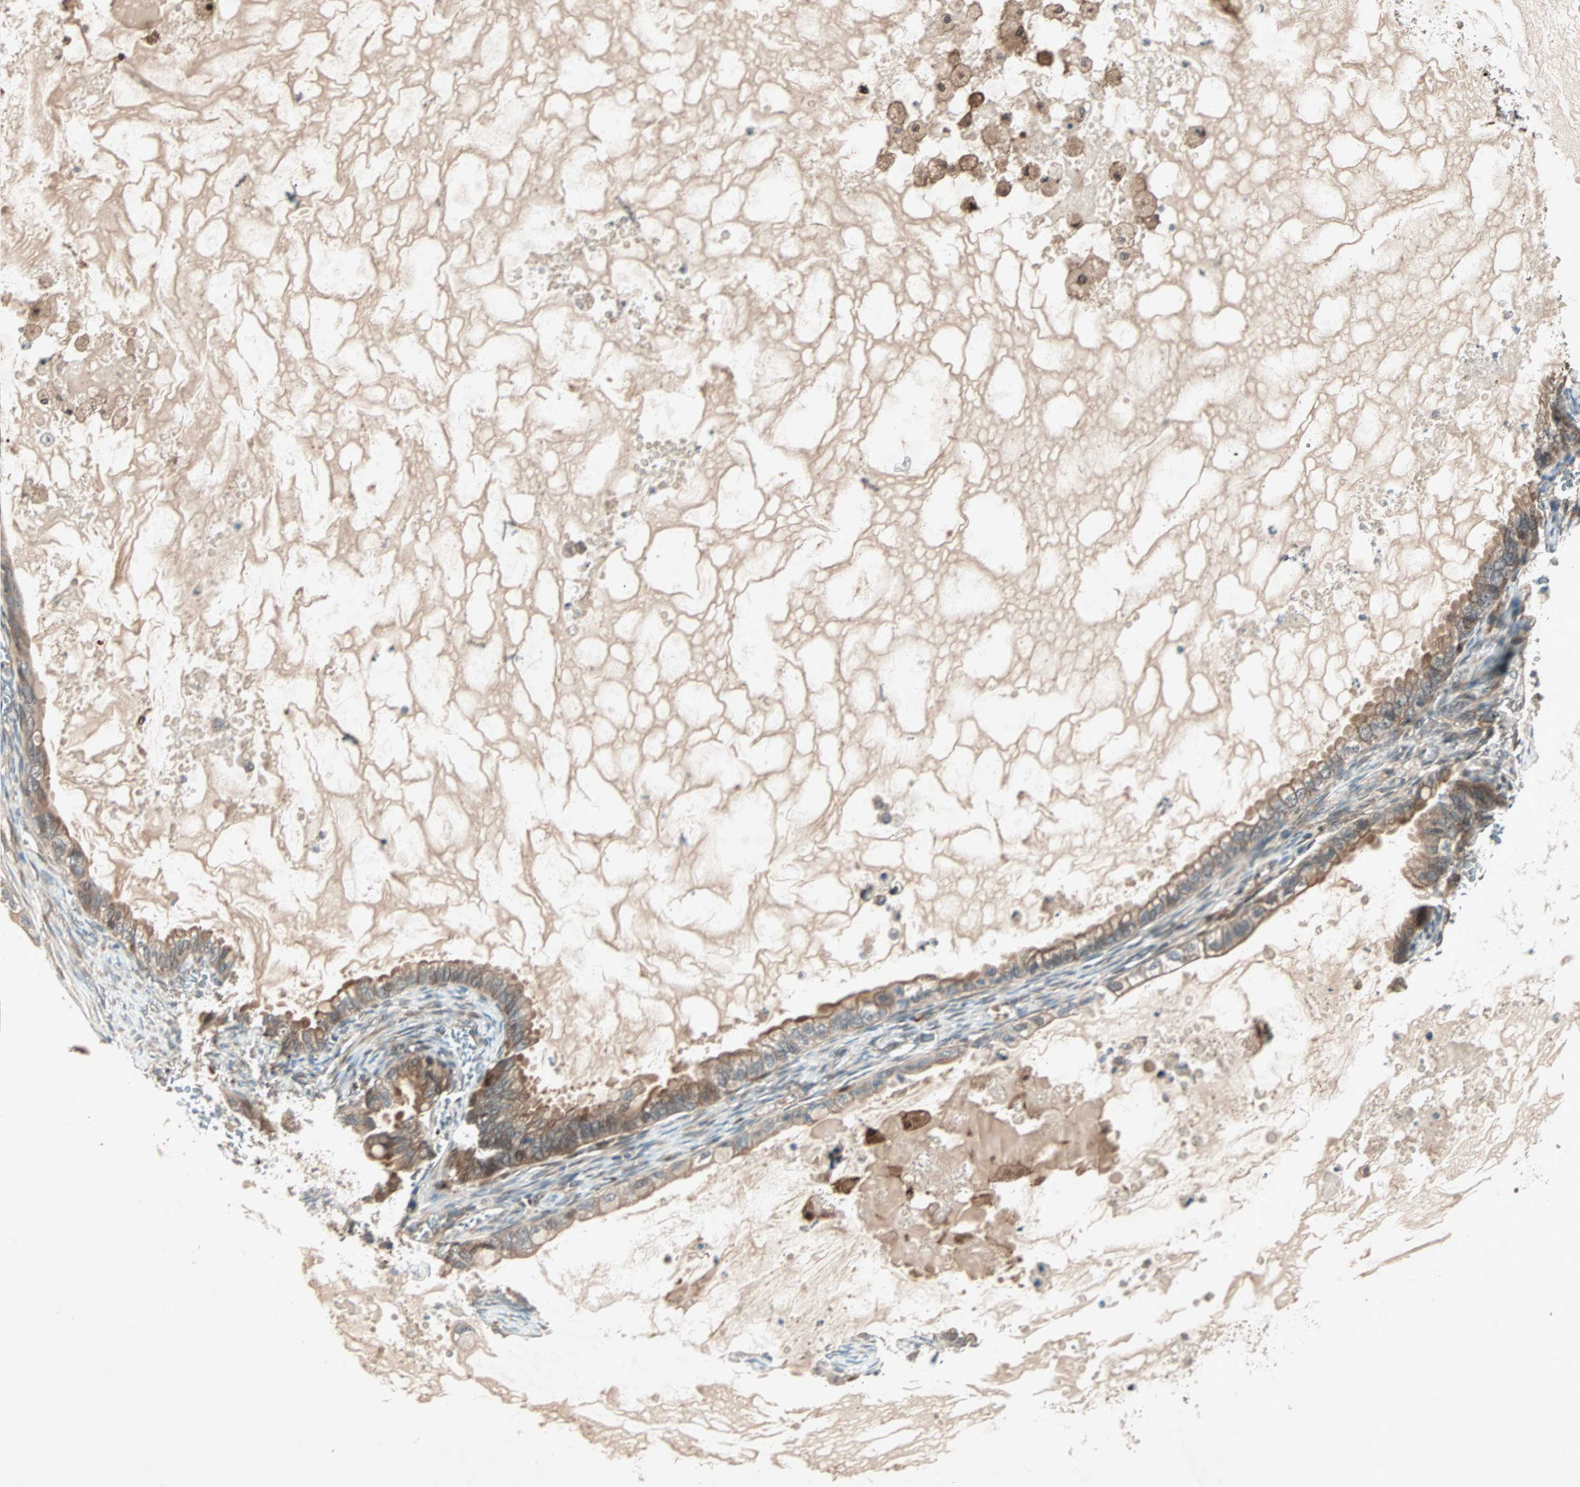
{"staining": {"intensity": "weak", "quantity": "25%-75%", "location": "cytoplasmic/membranous"}, "tissue": "ovarian cancer", "cell_type": "Tumor cells", "image_type": "cancer", "snomed": [{"axis": "morphology", "description": "Cystadenocarcinoma, mucinous, NOS"}, {"axis": "topography", "description": "Ovary"}], "caption": "Immunohistochemical staining of human ovarian cancer reveals weak cytoplasmic/membranous protein positivity in about 25%-75% of tumor cells.", "gene": "SDSL", "patient": {"sex": "female", "age": 80}}